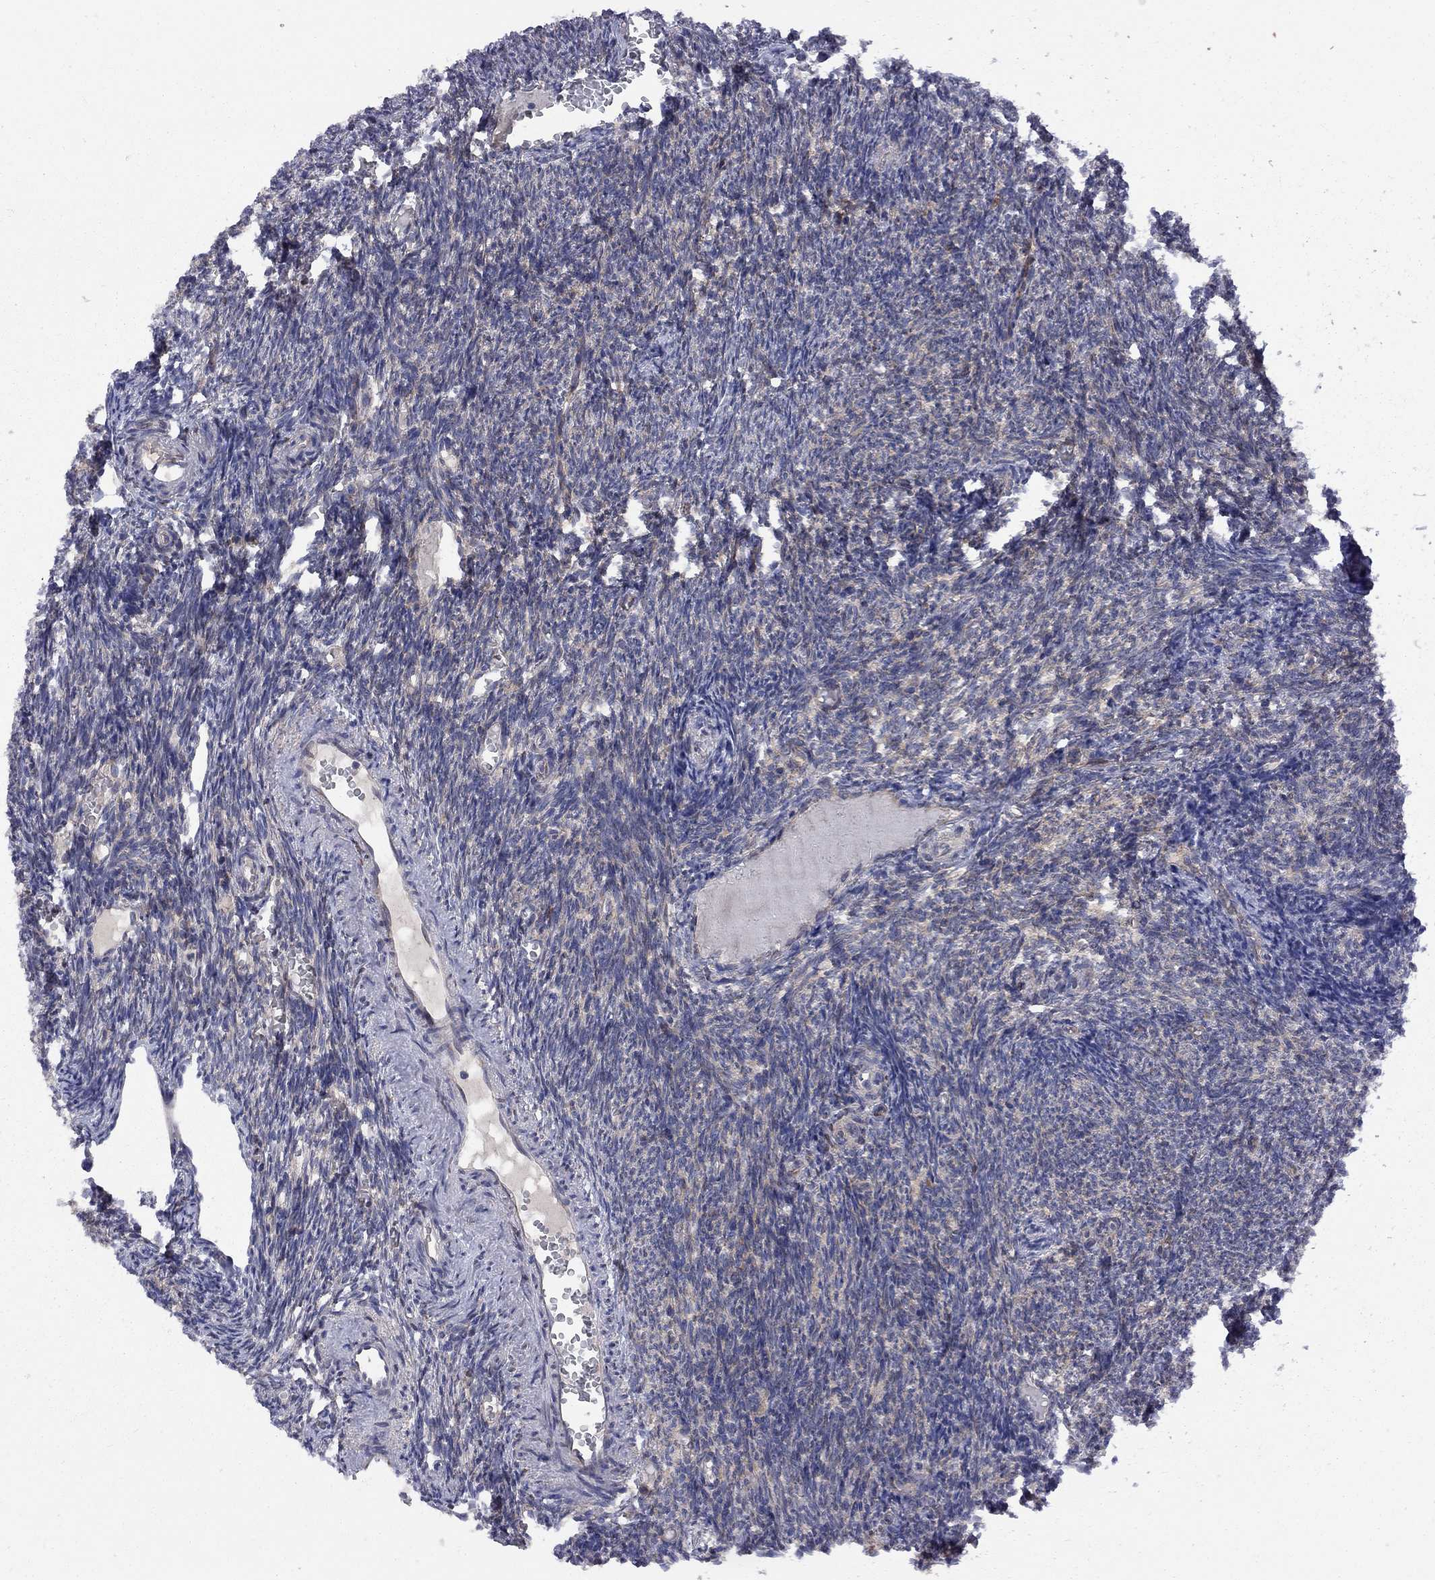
{"staining": {"intensity": "moderate", "quantity": "<25%", "location": "cytoplasmic/membranous"}, "tissue": "ovary", "cell_type": "Follicle cells", "image_type": "normal", "snomed": [{"axis": "morphology", "description": "Normal tissue, NOS"}, {"axis": "topography", "description": "Ovary"}], "caption": "Follicle cells display low levels of moderate cytoplasmic/membranous staining in approximately <25% of cells in unremarkable human ovary. Using DAB (3,3'-diaminobenzidine) (brown) and hematoxylin (blue) stains, captured at high magnification using brightfield microscopy.", "gene": "MTHFR", "patient": {"sex": "female", "age": 39}}